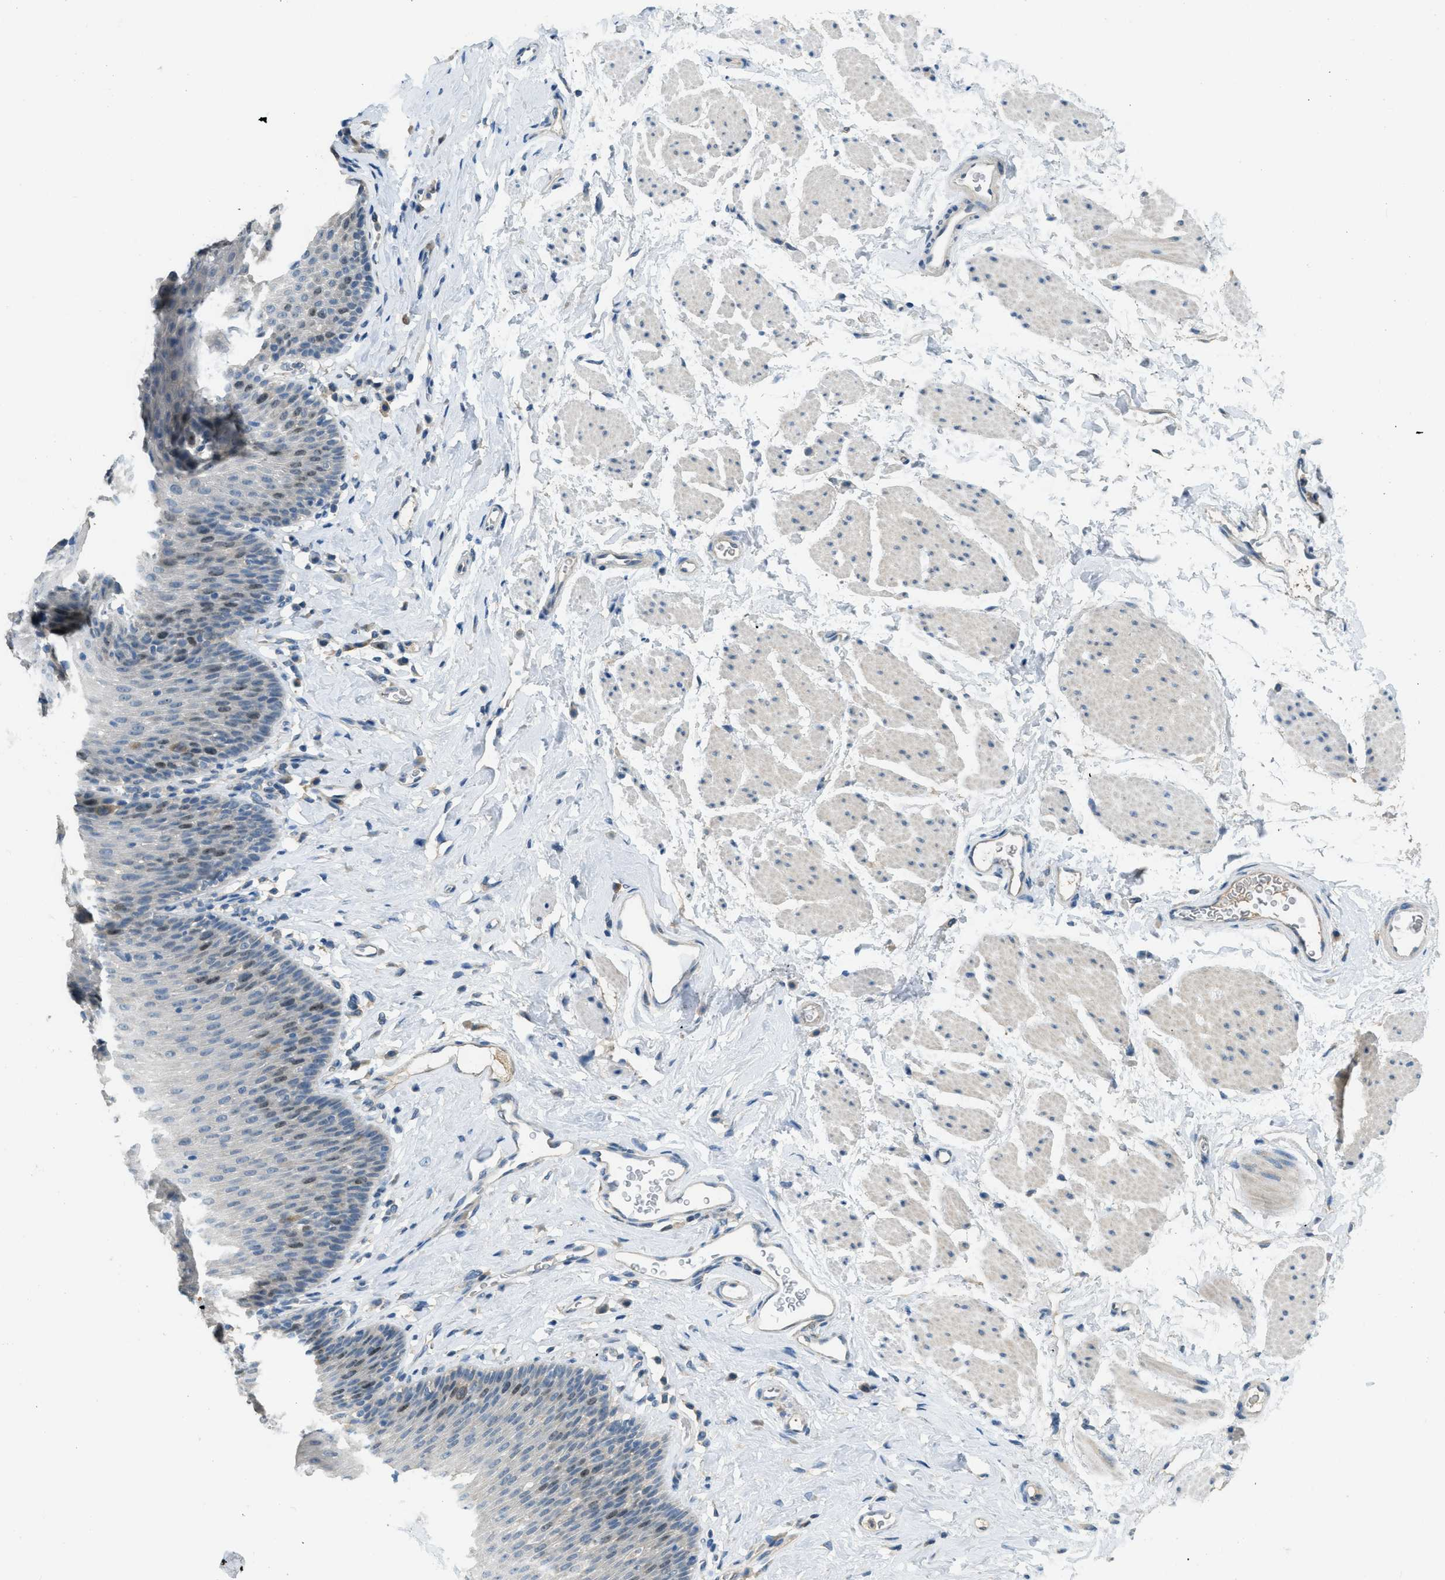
{"staining": {"intensity": "moderate", "quantity": "<25%", "location": "nuclear"}, "tissue": "esophagus", "cell_type": "Squamous epithelial cells", "image_type": "normal", "snomed": [{"axis": "morphology", "description": "Normal tissue, NOS"}, {"axis": "topography", "description": "Esophagus"}], "caption": "Immunohistochemistry (IHC) staining of normal esophagus, which reveals low levels of moderate nuclear positivity in about <25% of squamous epithelial cells indicating moderate nuclear protein expression. The staining was performed using DAB (brown) for protein detection and nuclei were counterstained in hematoxylin (blue).", "gene": "MIS18A", "patient": {"sex": "female", "age": 61}}